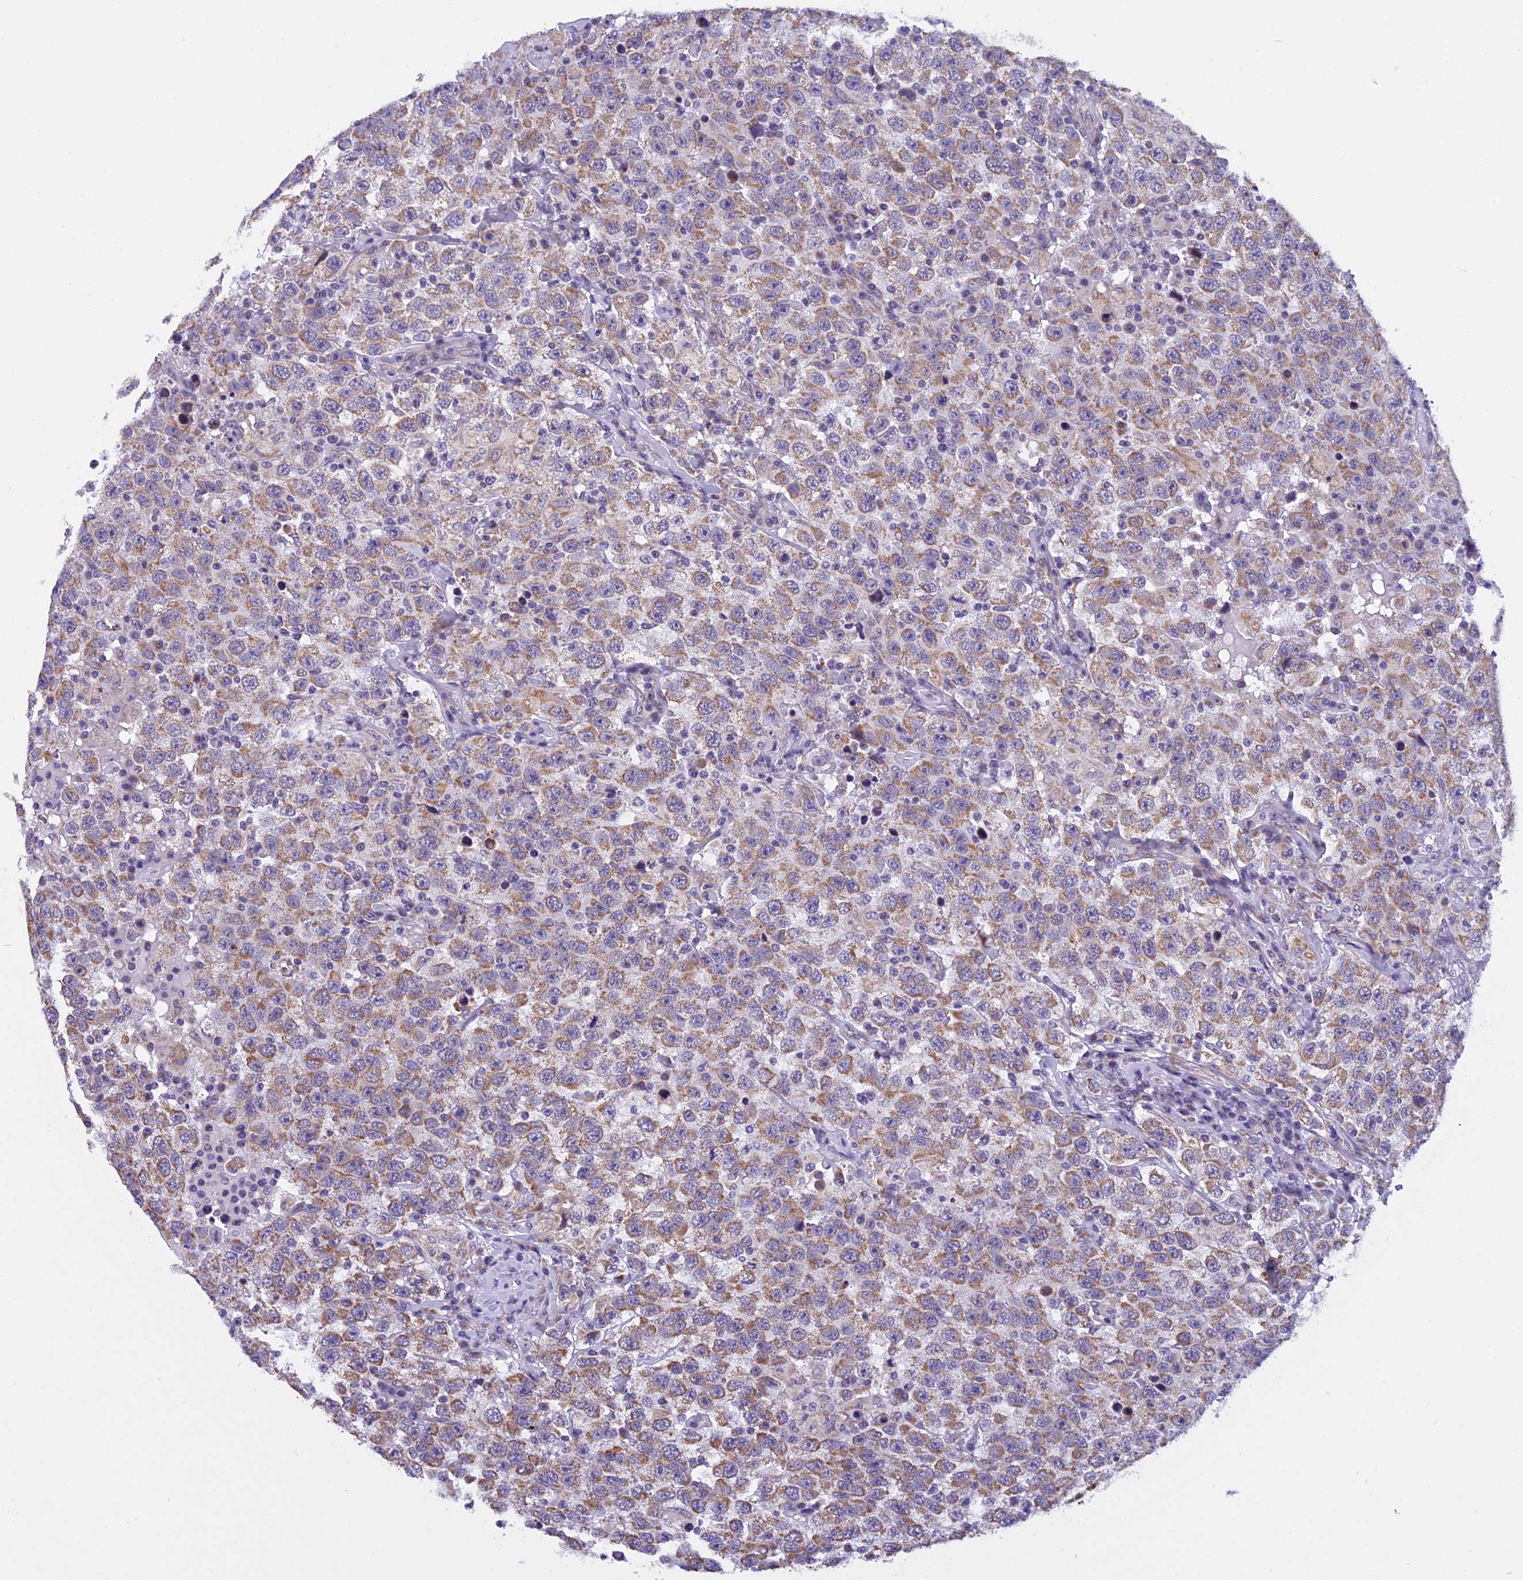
{"staining": {"intensity": "moderate", "quantity": ">75%", "location": "cytoplasmic/membranous"}, "tissue": "testis cancer", "cell_type": "Tumor cells", "image_type": "cancer", "snomed": [{"axis": "morphology", "description": "Seminoma, NOS"}, {"axis": "topography", "description": "Testis"}], "caption": "Testis seminoma tissue displays moderate cytoplasmic/membranous expression in about >75% of tumor cells, visualized by immunohistochemistry. The staining was performed using DAB (3,3'-diaminobenzidine), with brown indicating positive protein expression. Nuclei are stained blue with hematoxylin.", "gene": "ZNF317", "patient": {"sex": "male", "age": 41}}